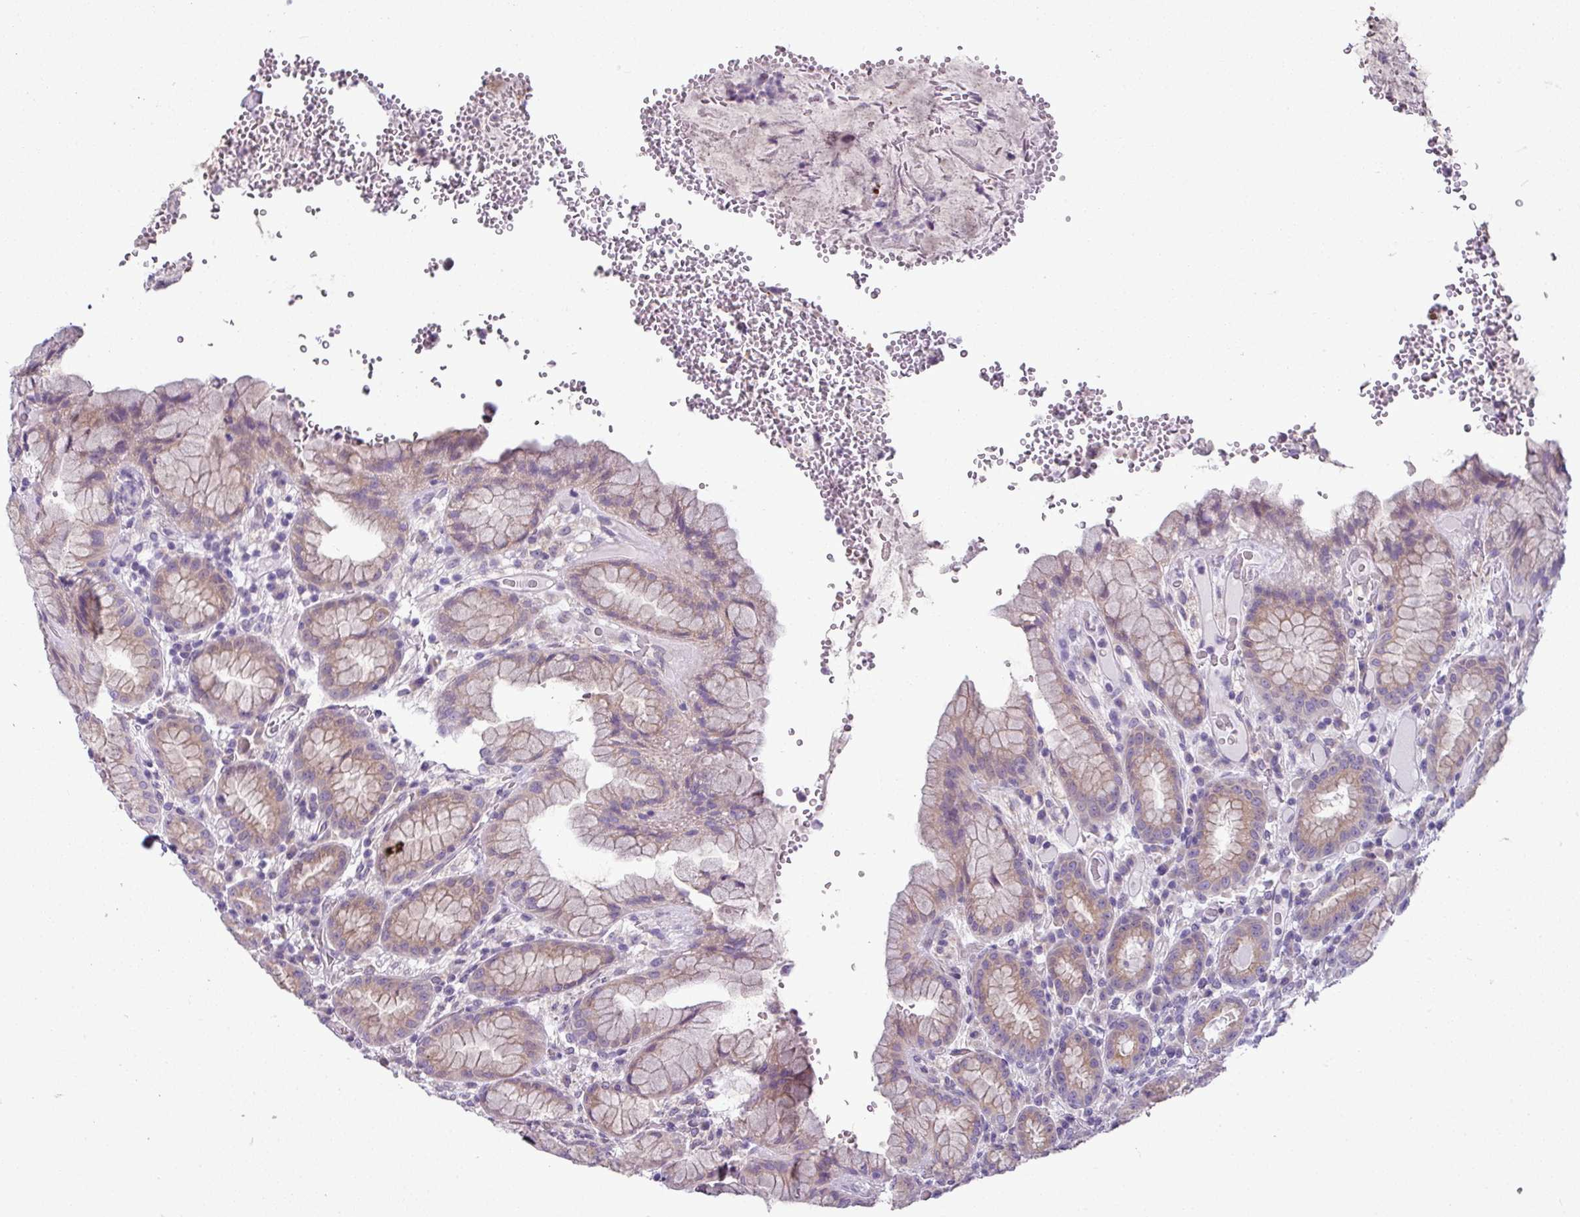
{"staining": {"intensity": "weak", "quantity": "25%-75%", "location": "cytoplasmic/membranous"}, "tissue": "stomach", "cell_type": "Glandular cells", "image_type": "normal", "snomed": [{"axis": "morphology", "description": "Normal tissue, NOS"}, {"axis": "topography", "description": "Stomach, upper"}], "caption": "Approximately 25%-75% of glandular cells in unremarkable stomach exhibit weak cytoplasmic/membranous protein staining as visualized by brown immunohistochemical staining.", "gene": "TOR1AIP2", "patient": {"sex": "male", "age": 52}}